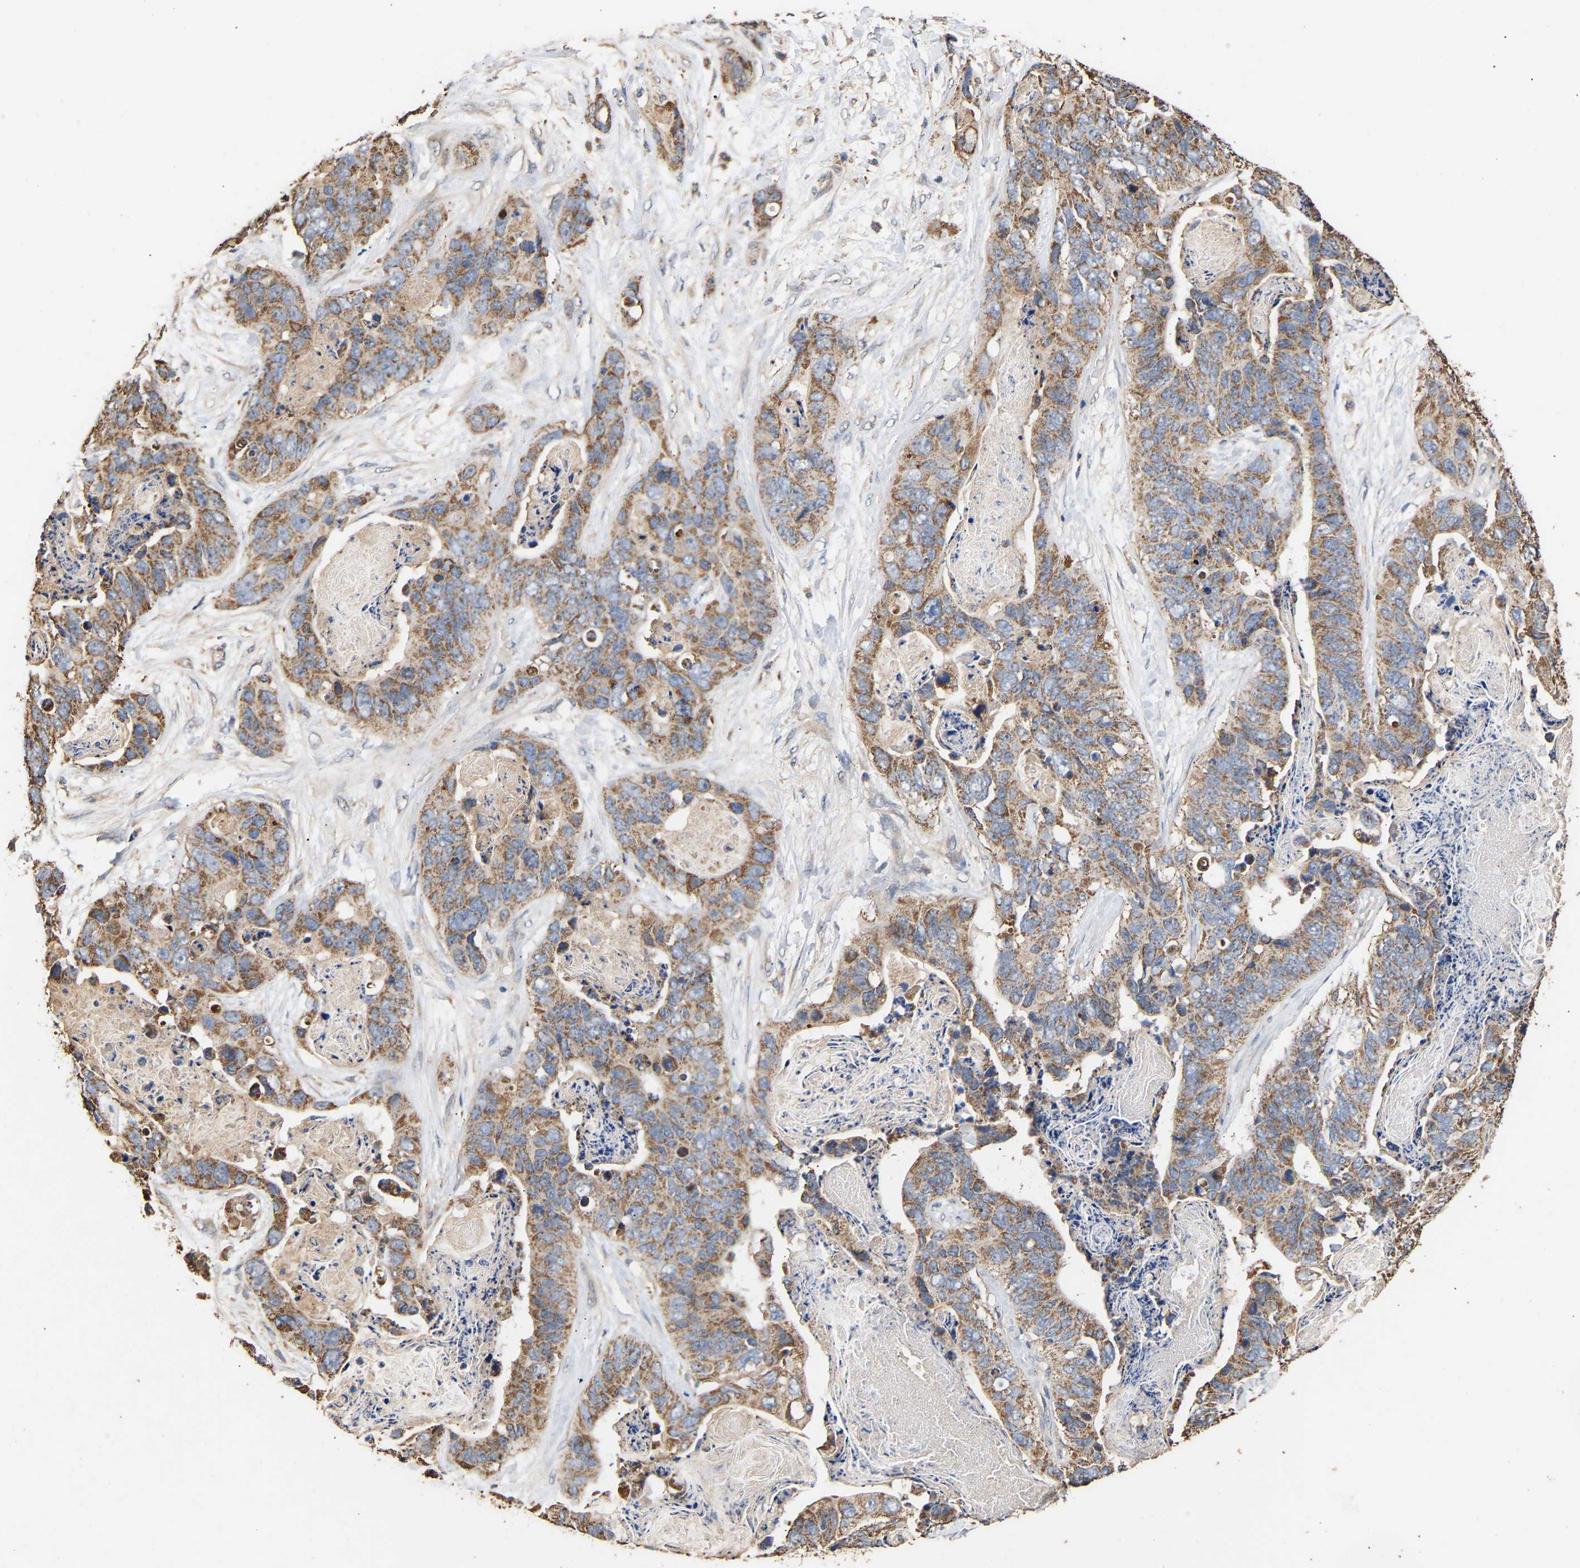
{"staining": {"intensity": "moderate", "quantity": ">75%", "location": "cytoplasmic/membranous"}, "tissue": "stomach cancer", "cell_type": "Tumor cells", "image_type": "cancer", "snomed": [{"axis": "morphology", "description": "Adenocarcinoma, NOS"}, {"axis": "topography", "description": "Stomach"}], "caption": "Tumor cells exhibit medium levels of moderate cytoplasmic/membranous positivity in approximately >75% of cells in human stomach adenocarcinoma.", "gene": "ZNF26", "patient": {"sex": "female", "age": 89}}